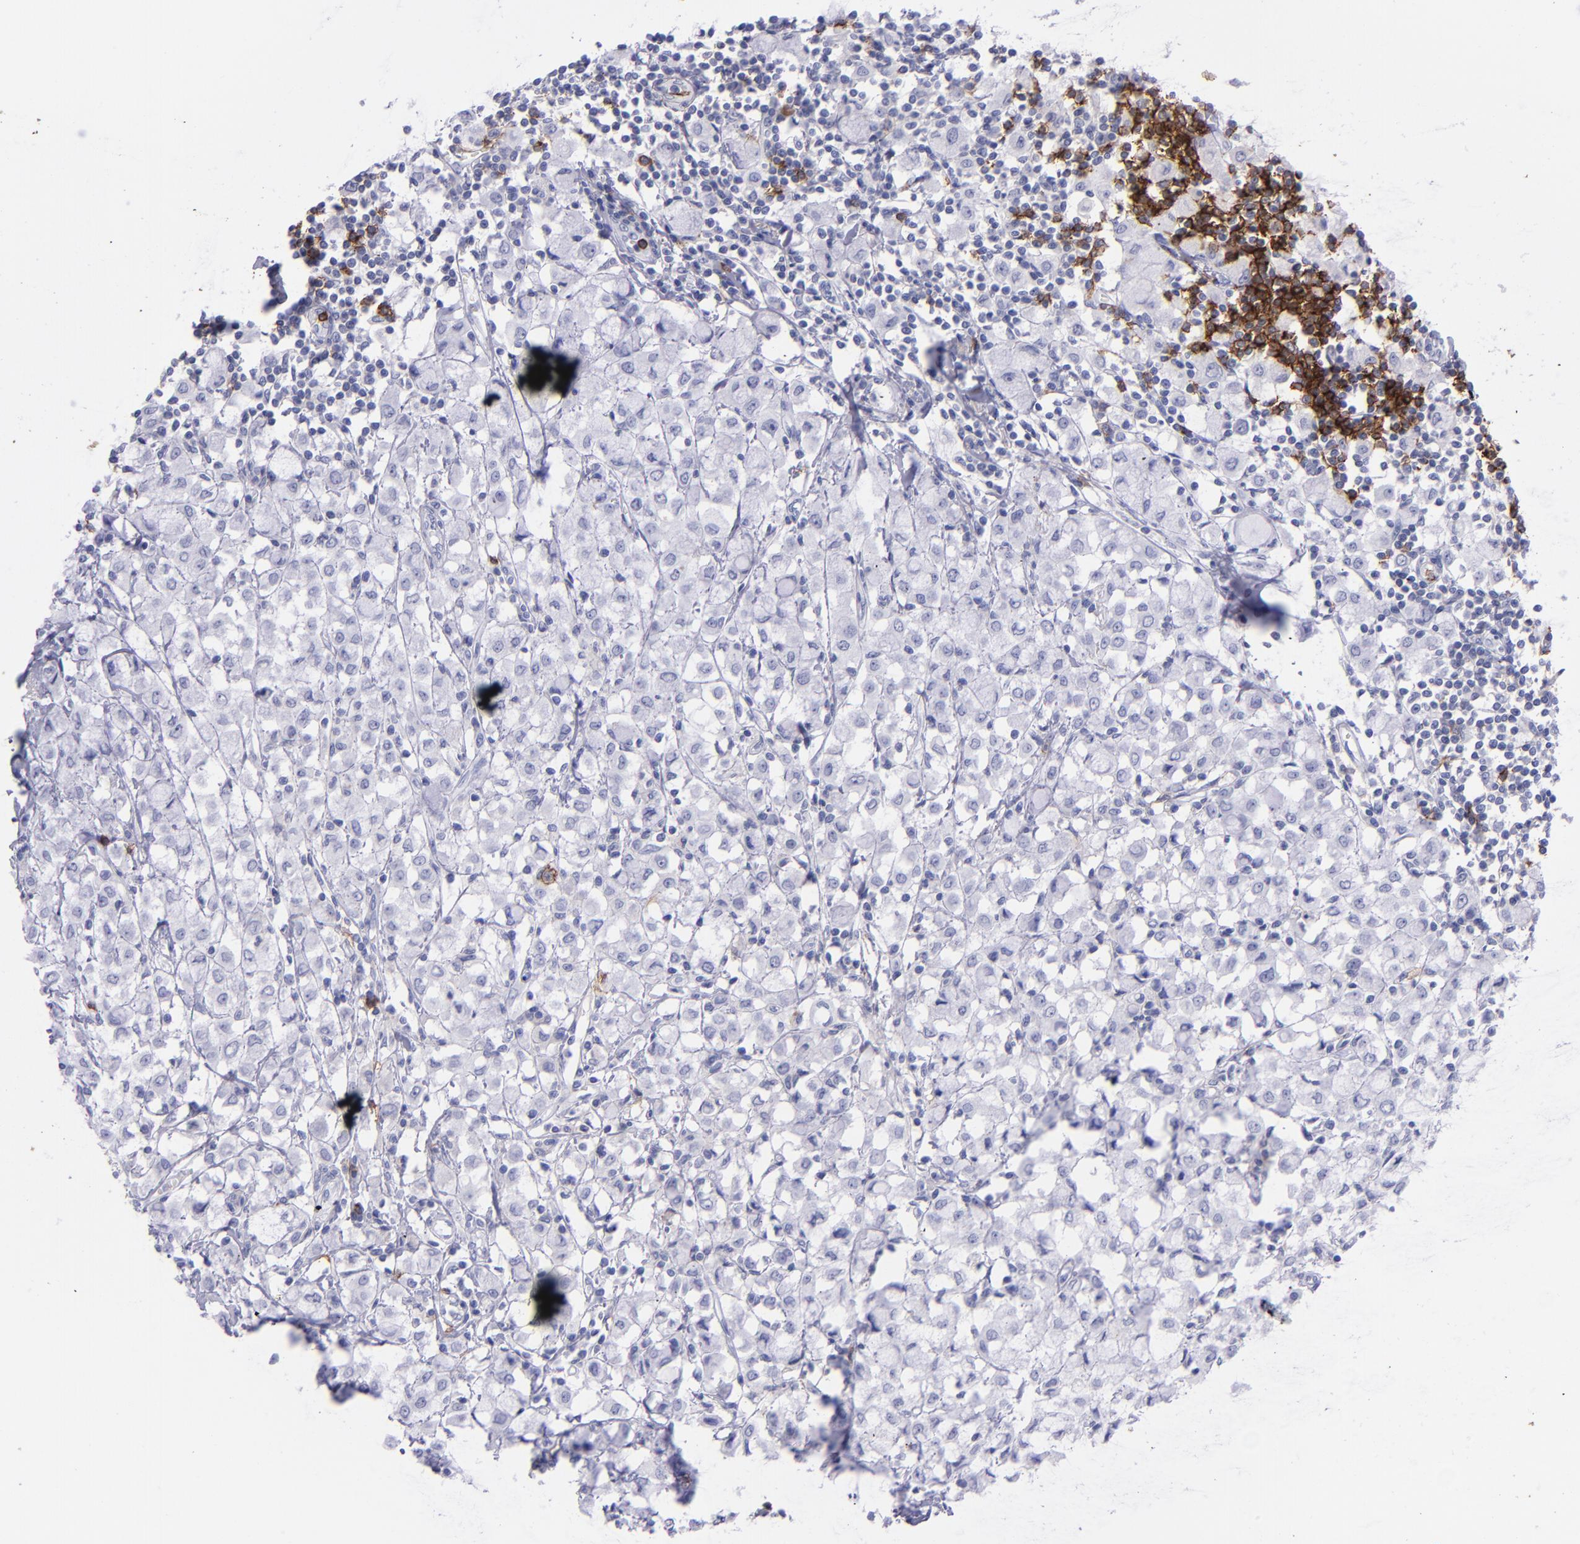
{"staining": {"intensity": "negative", "quantity": "none", "location": "none"}, "tissue": "breast cancer", "cell_type": "Tumor cells", "image_type": "cancer", "snomed": [{"axis": "morphology", "description": "Lobular carcinoma"}, {"axis": "topography", "description": "Breast"}], "caption": "Lobular carcinoma (breast) stained for a protein using immunohistochemistry demonstrates no expression tumor cells.", "gene": "CD37", "patient": {"sex": "female", "age": 85}}